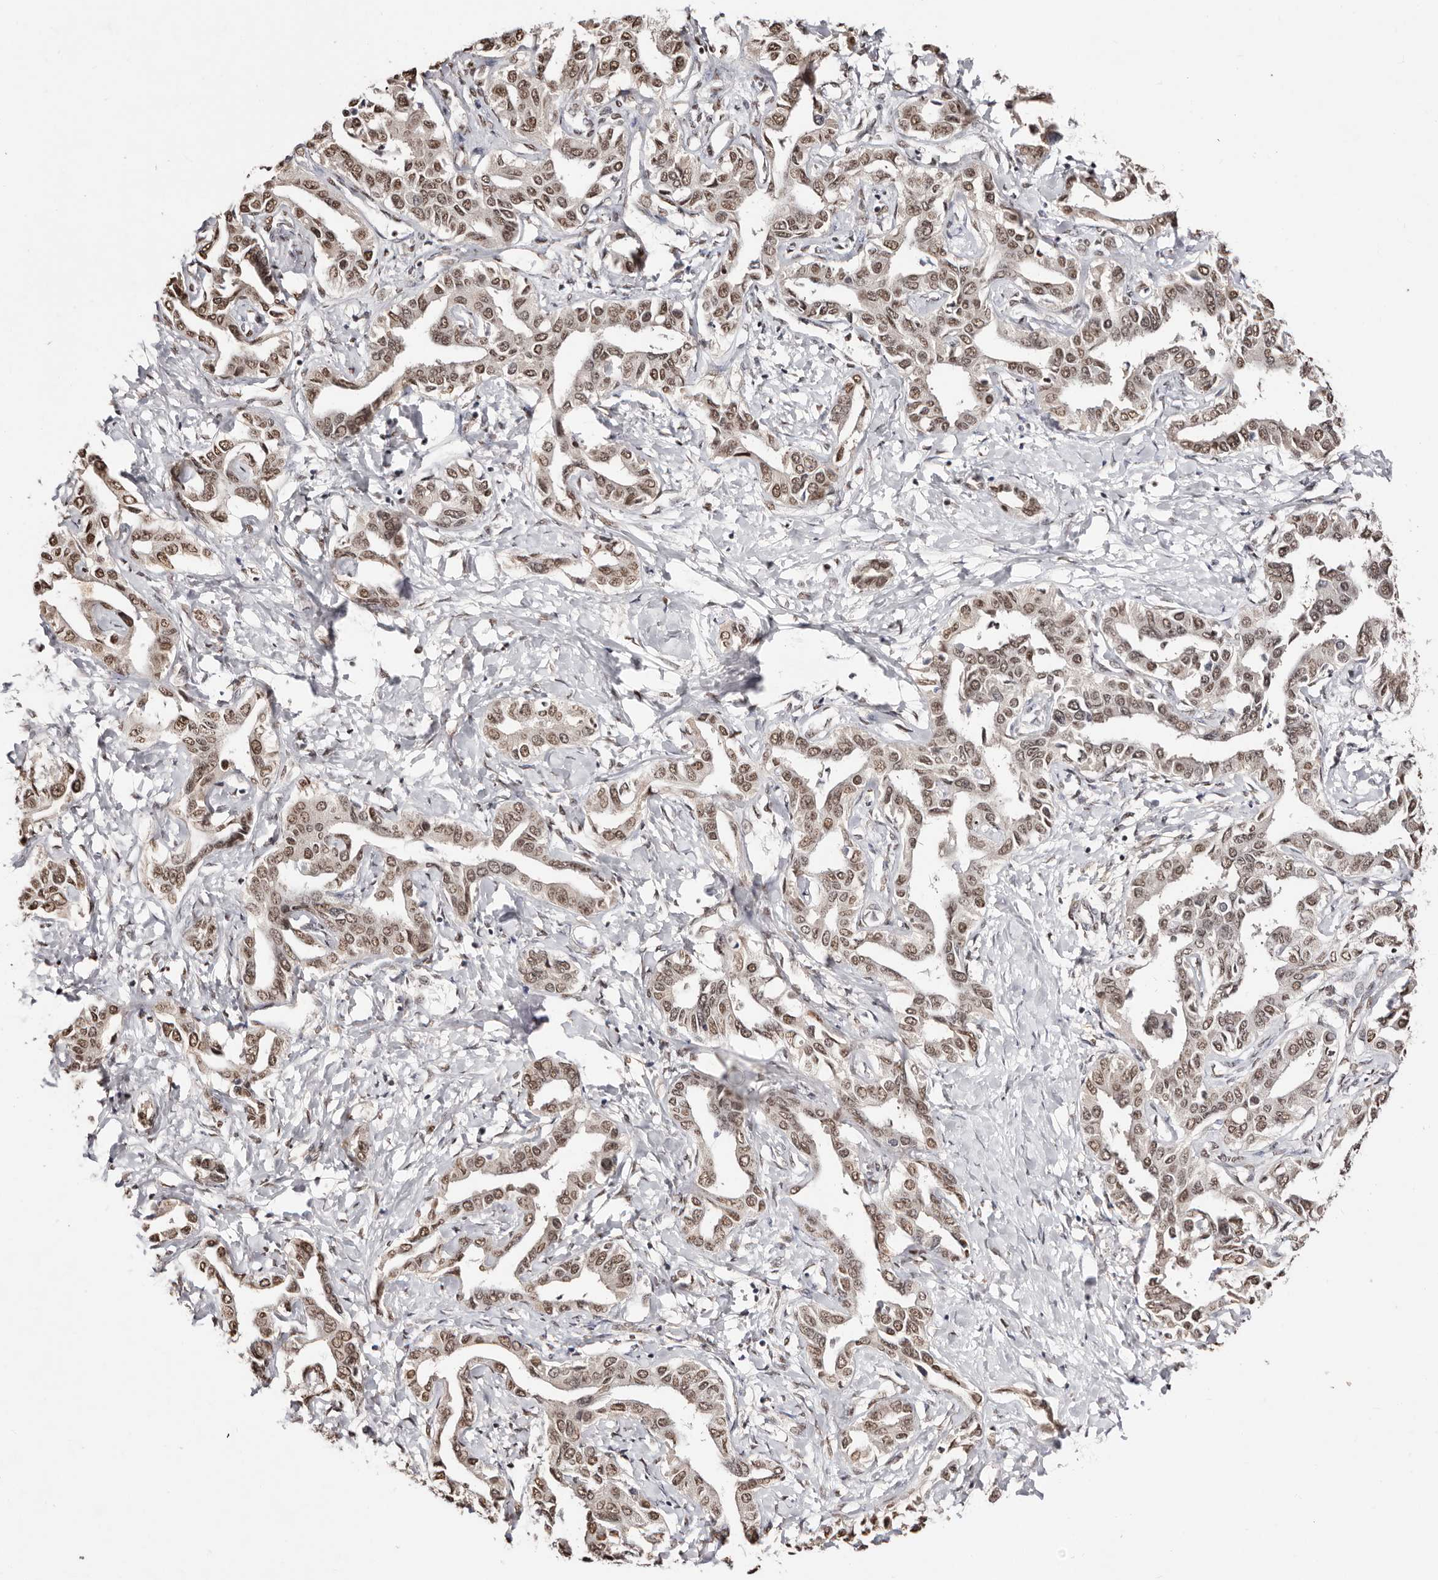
{"staining": {"intensity": "moderate", "quantity": ">75%", "location": "nuclear"}, "tissue": "liver cancer", "cell_type": "Tumor cells", "image_type": "cancer", "snomed": [{"axis": "morphology", "description": "Cholangiocarcinoma"}, {"axis": "topography", "description": "Liver"}], "caption": "Tumor cells exhibit medium levels of moderate nuclear expression in about >75% of cells in human cholangiocarcinoma (liver).", "gene": "BICRAL", "patient": {"sex": "male", "age": 59}}